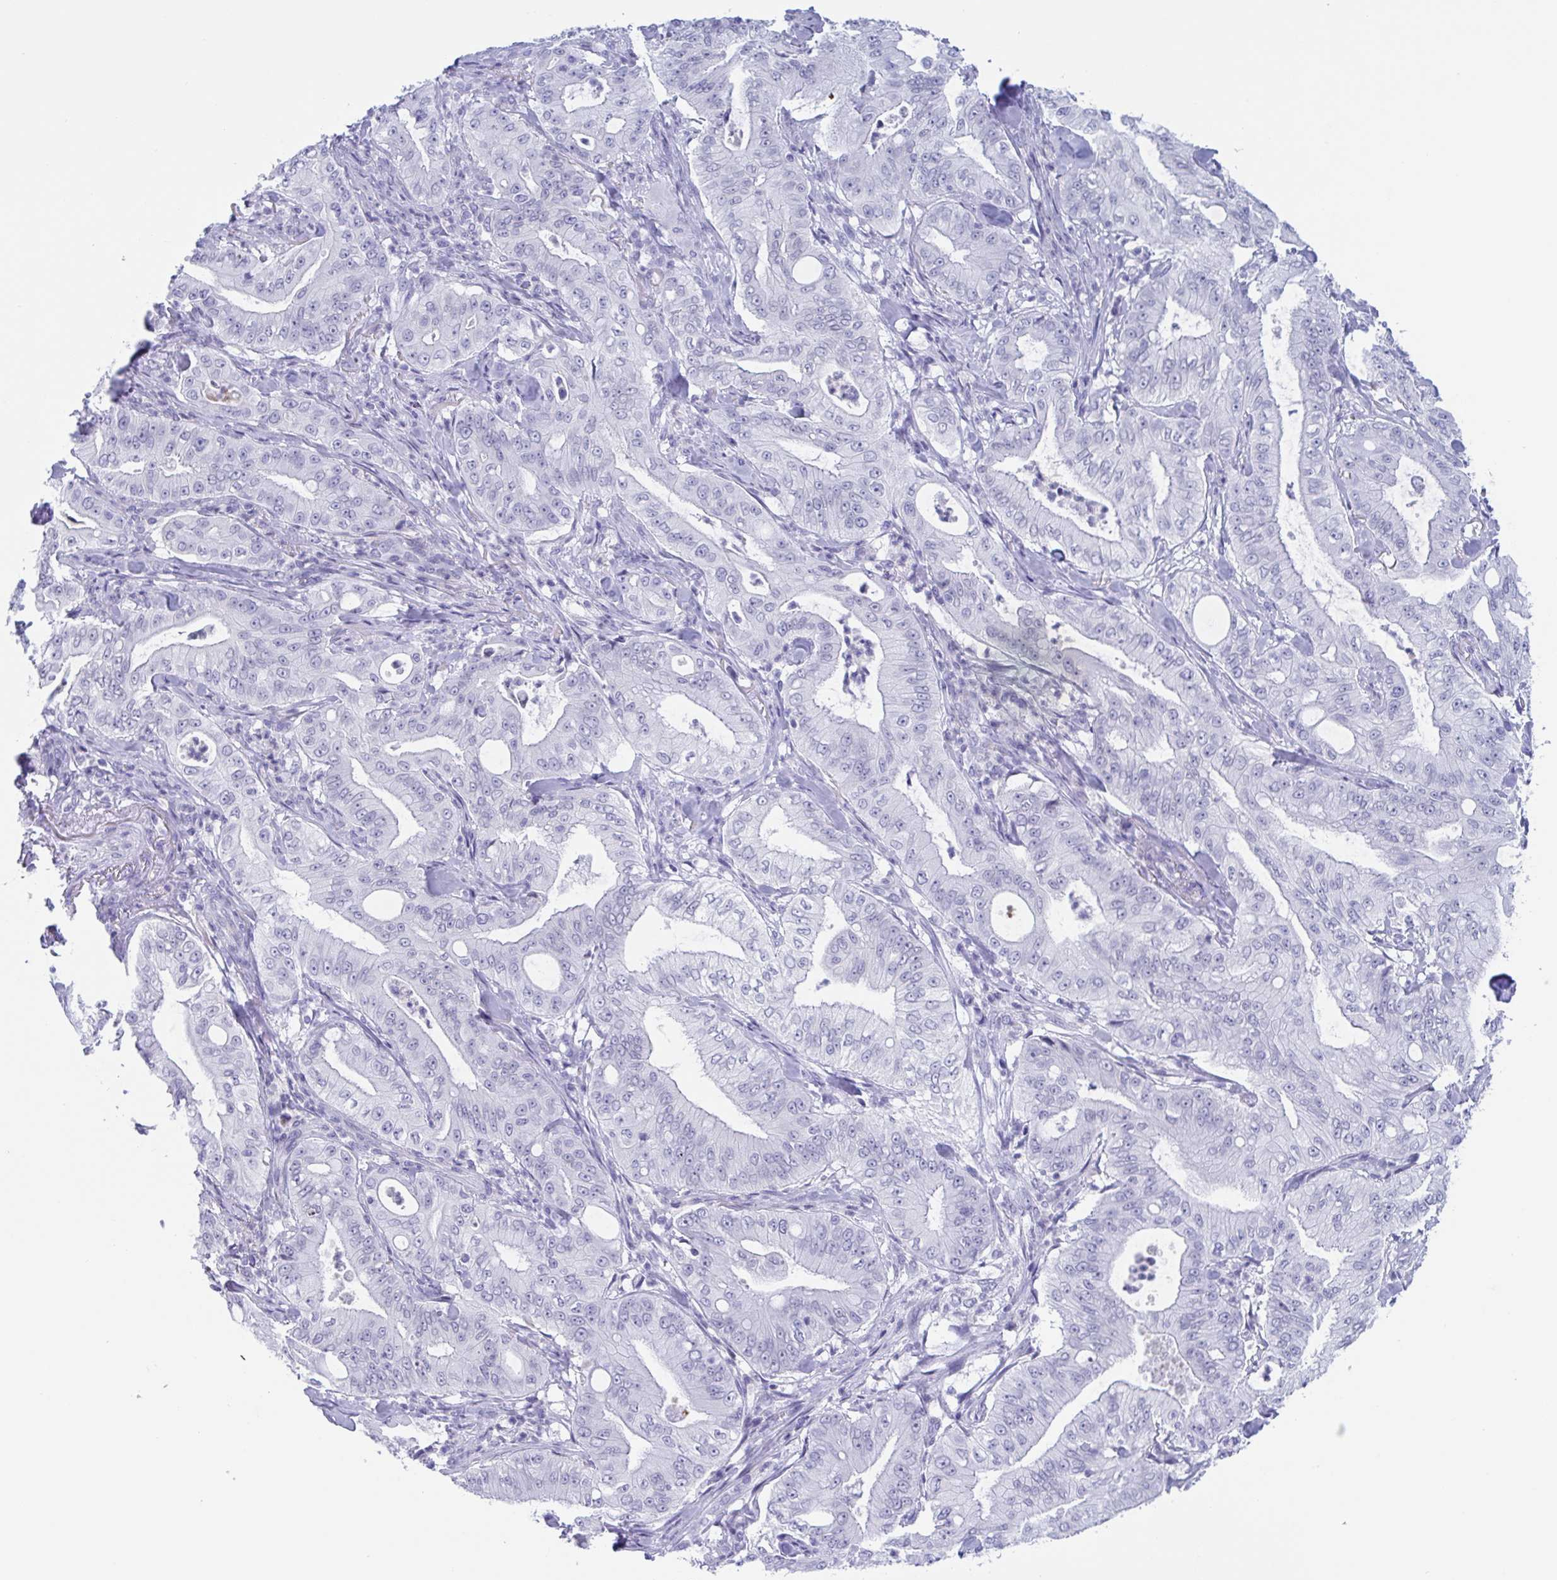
{"staining": {"intensity": "negative", "quantity": "none", "location": "none"}, "tissue": "pancreatic cancer", "cell_type": "Tumor cells", "image_type": "cancer", "snomed": [{"axis": "morphology", "description": "Adenocarcinoma, NOS"}, {"axis": "topography", "description": "Pancreas"}], "caption": "A high-resolution micrograph shows immunohistochemistry staining of adenocarcinoma (pancreatic), which shows no significant positivity in tumor cells.", "gene": "CDX4", "patient": {"sex": "male", "age": 71}}